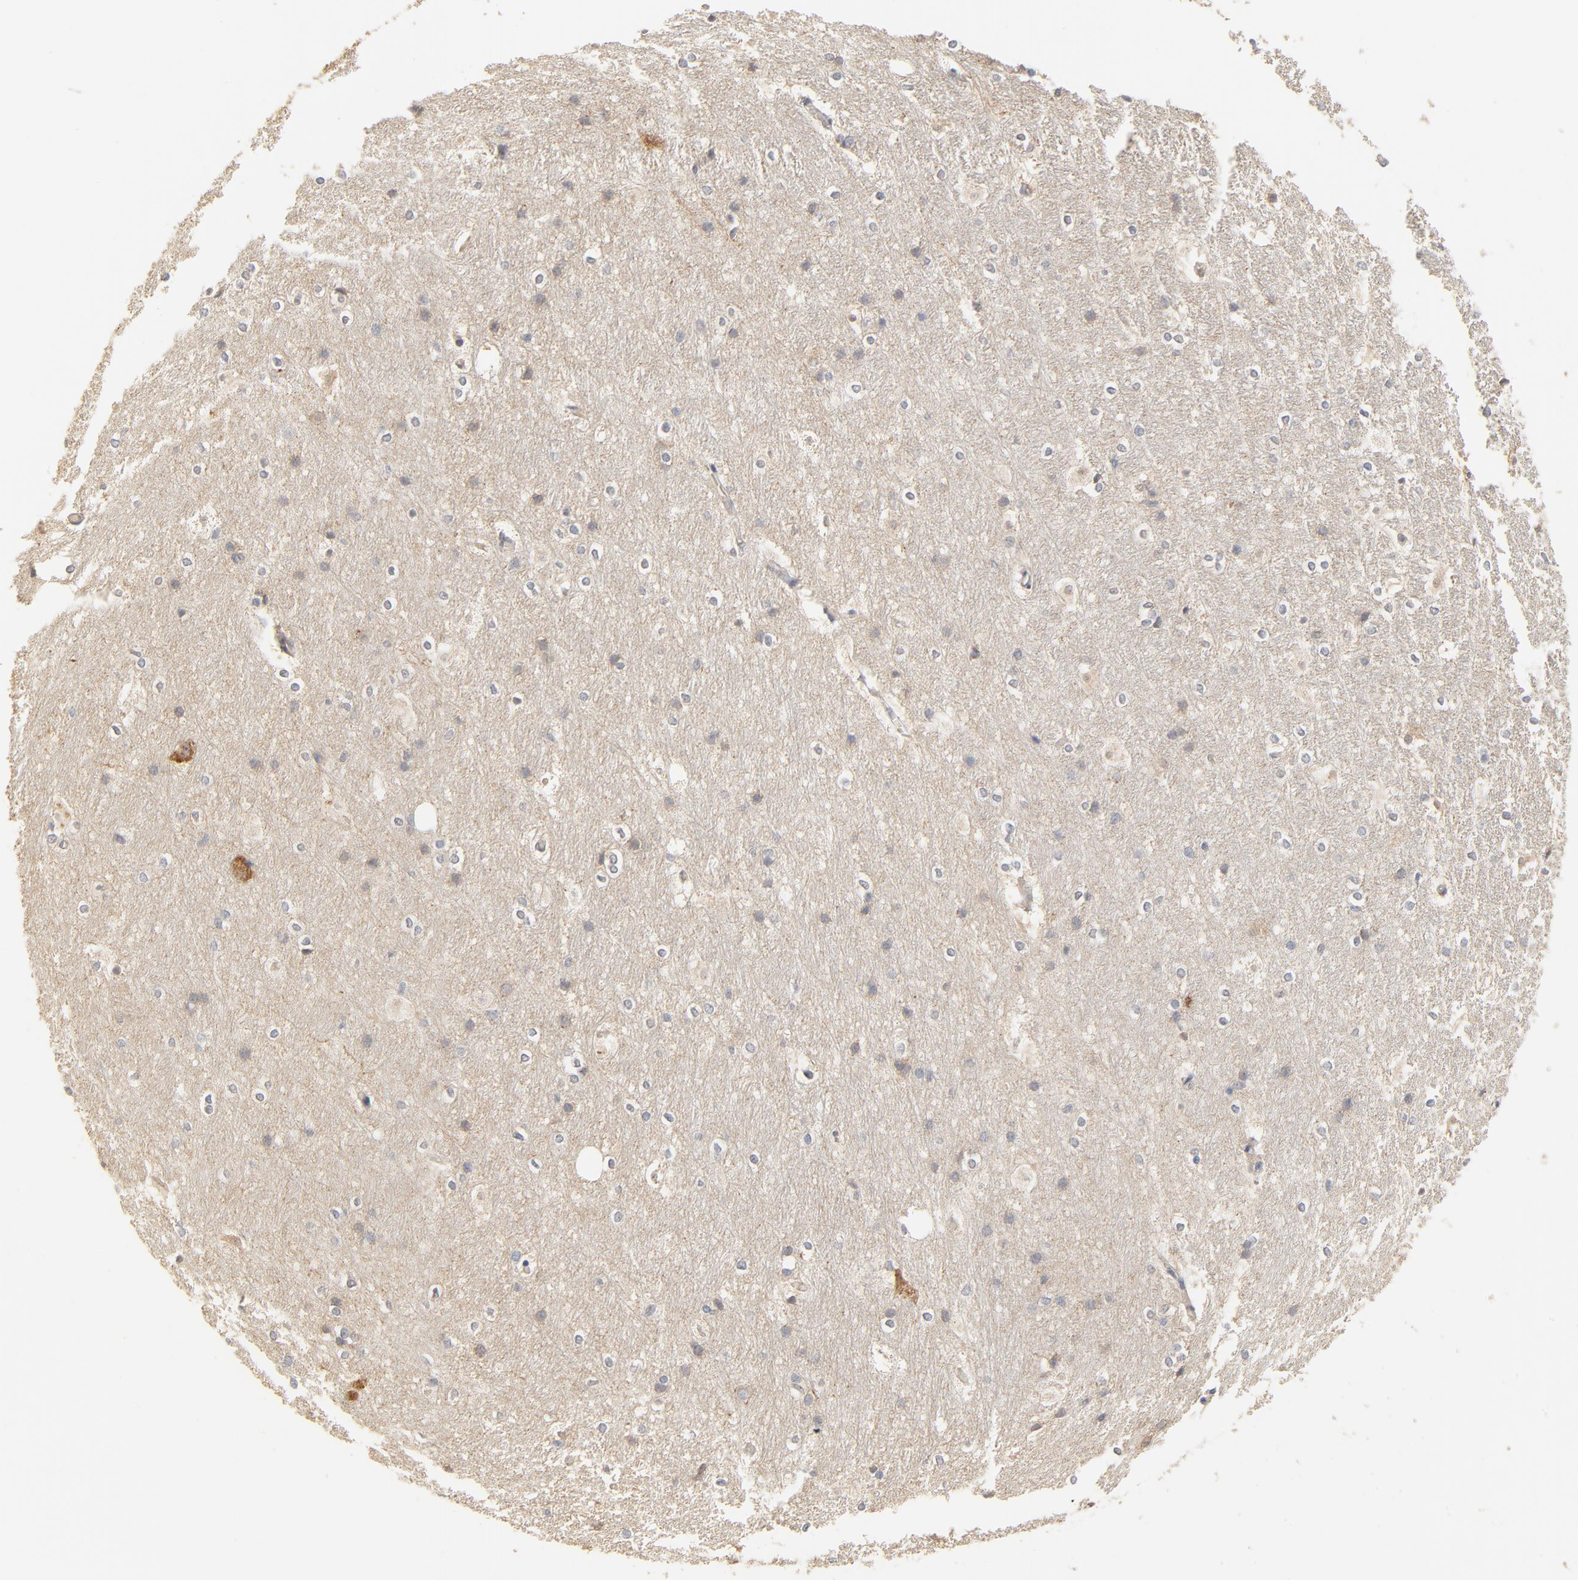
{"staining": {"intensity": "negative", "quantity": "none", "location": "none"}, "tissue": "hippocampus", "cell_type": "Glial cells", "image_type": "normal", "snomed": [{"axis": "morphology", "description": "Normal tissue, NOS"}, {"axis": "topography", "description": "Hippocampus"}], "caption": "DAB (3,3'-diaminobenzidine) immunohistochemical staining of unremarkable hippocampus exhibits no significant positivity in glial cells. Nuclei are stained in blue.", "gene": "ZDHHC8", "patient": {"sex": "female", "age": 19}}